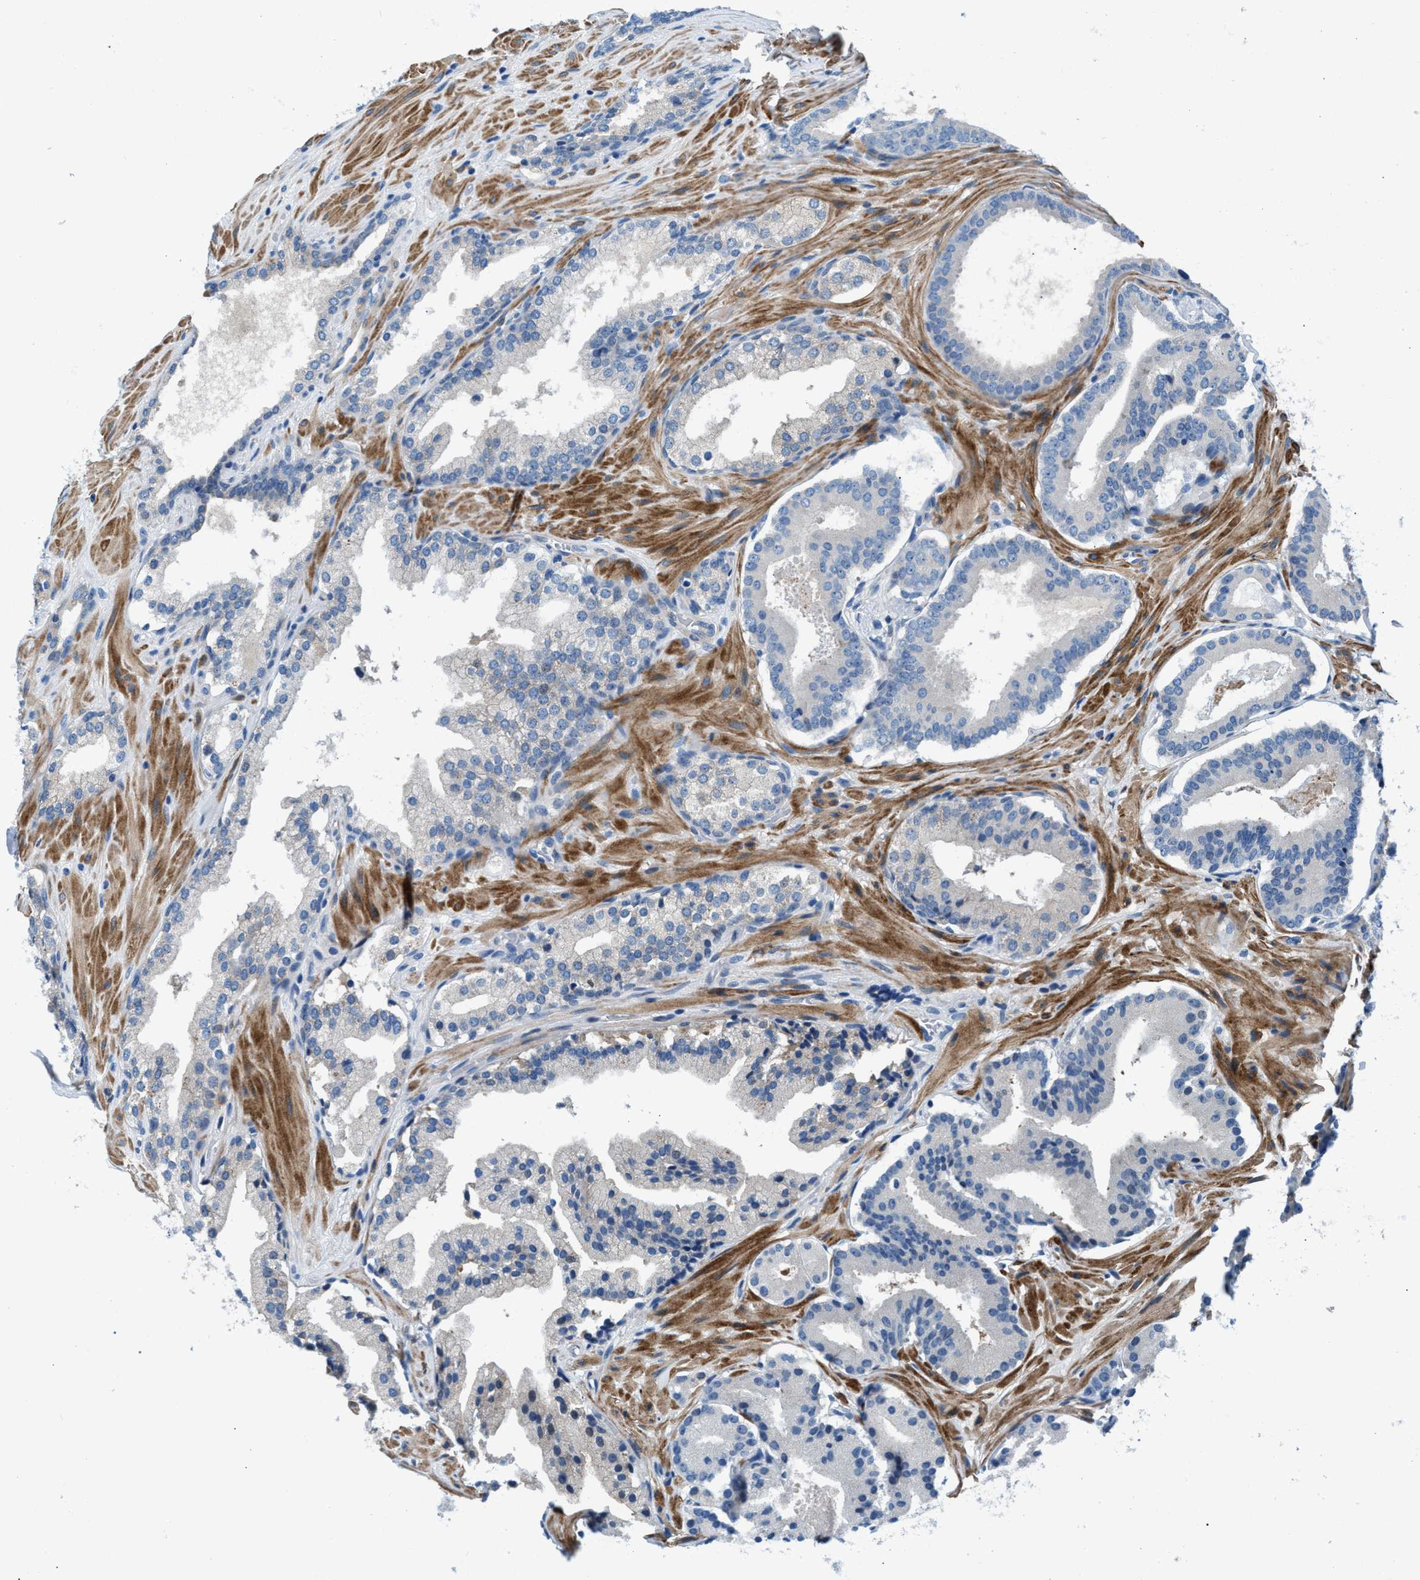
{"staining": {"intensity": "negative", "quantity": "none", "location": "none"}, "tissue": "prostate cancer", "cell_type": "Tumor cells", "image_type": "cancer", "snomed": [{"axis": "morphology", "description": "Adenocarcinoma, Low grade"}, {"axis": "topography", "description": "Prostate"}], "caption": "Human low-grade adenocarcinoma (prostate) stained for a protein using immunohistochemistry (IHC) shows no expression in tumor cells.", "gene": "CDRT4", "patient": {"sex": "male", "age": 51}}